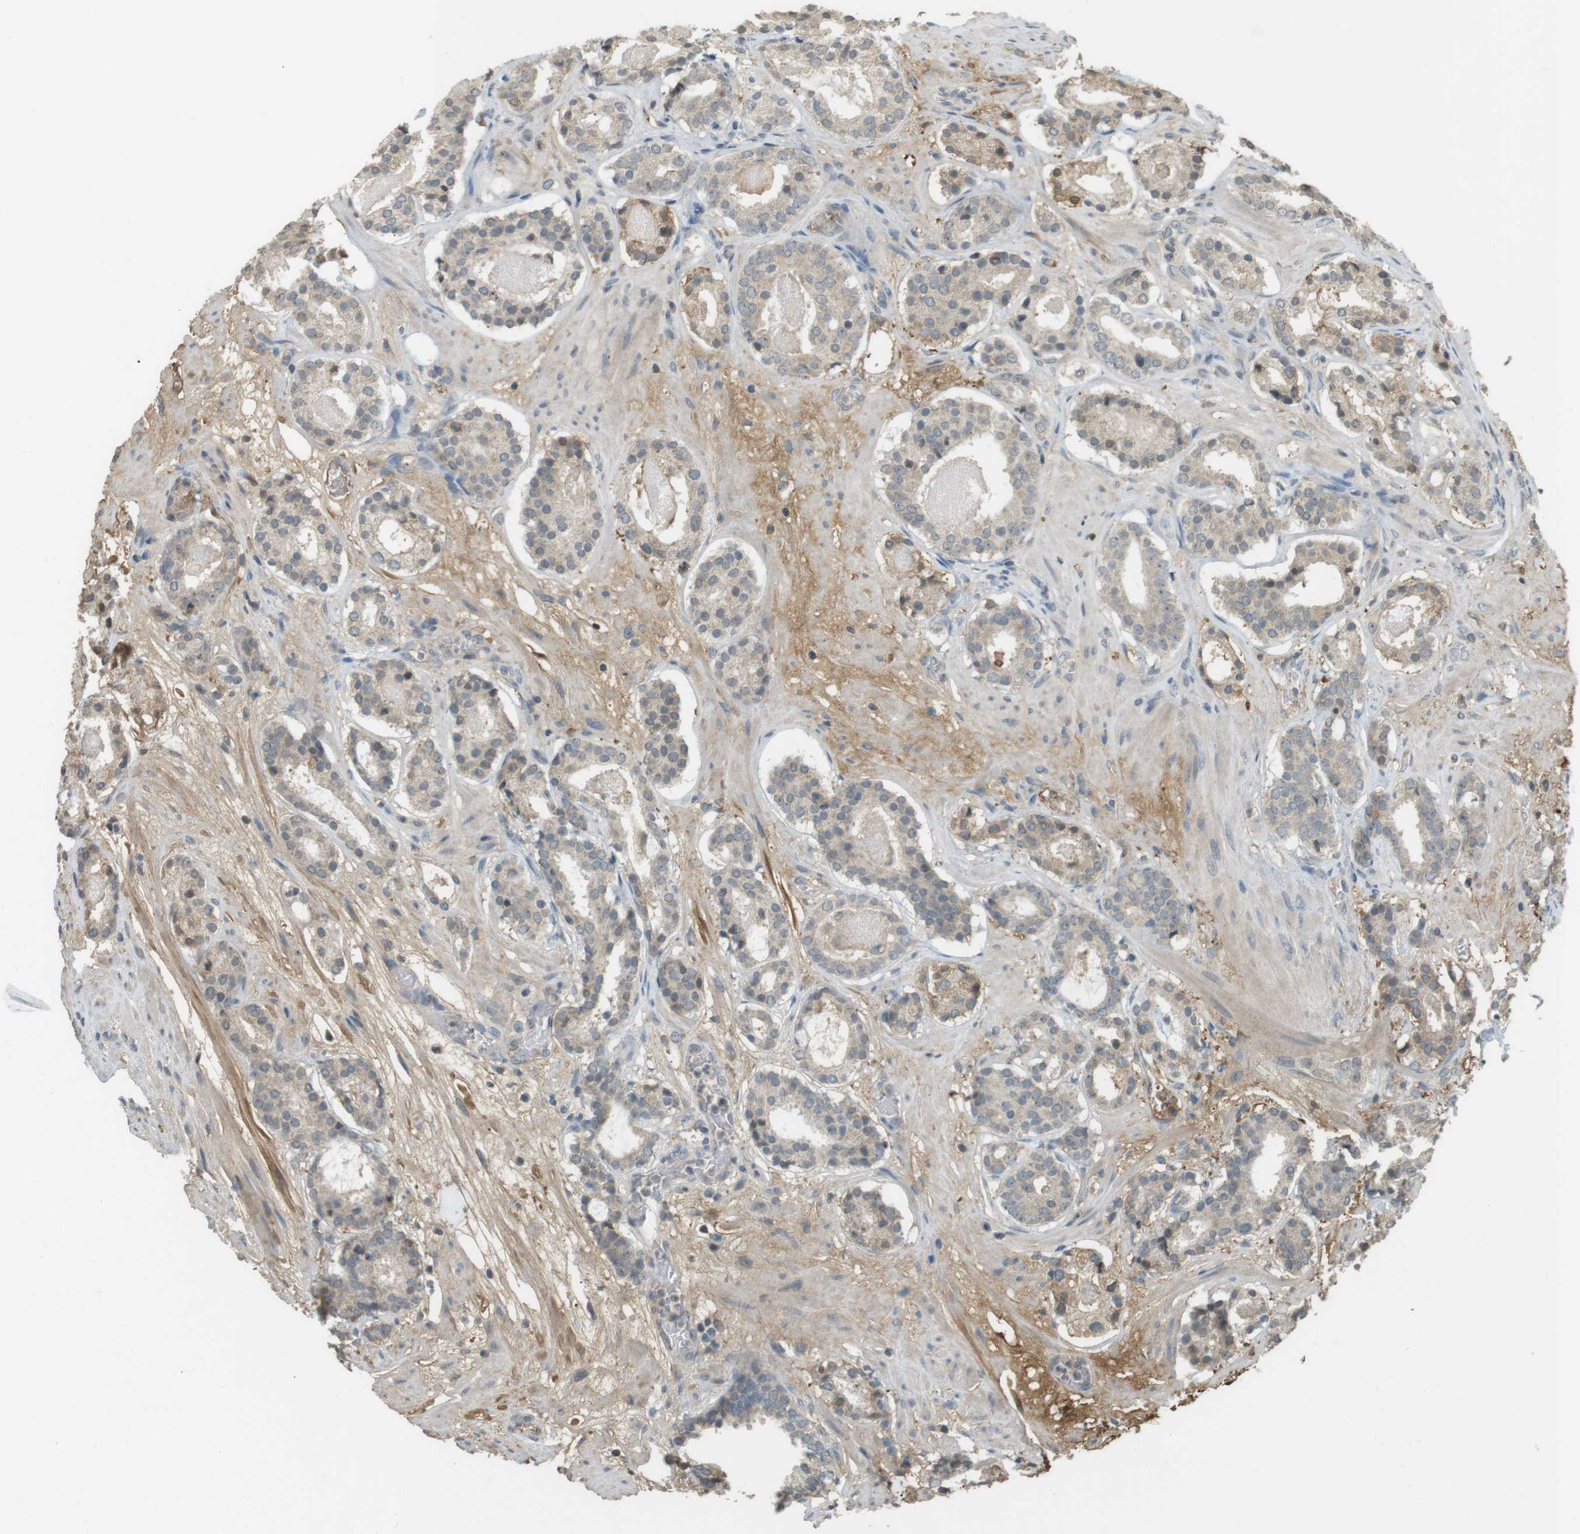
{"staining": {"intensity": "weak", "quantity": "<25%", "location": "cytoplasmic/membranous"}, "tissue": "prostate cancer", "cell_type": "Tumor cells", "image_type": "cancer", "snomed": [{"axis": "morphology", "description": "Adenocarcinoma, Low grade"}, {"axis": "topography", "description": "Prostate"}], "caption": "Micrograph shows no protein expression in tumor cells of prostate cancer (adenocarcinoma (low-grade)) tissue.", "gene": "SRR", "patient": {"sex": "male", "age": 69}}